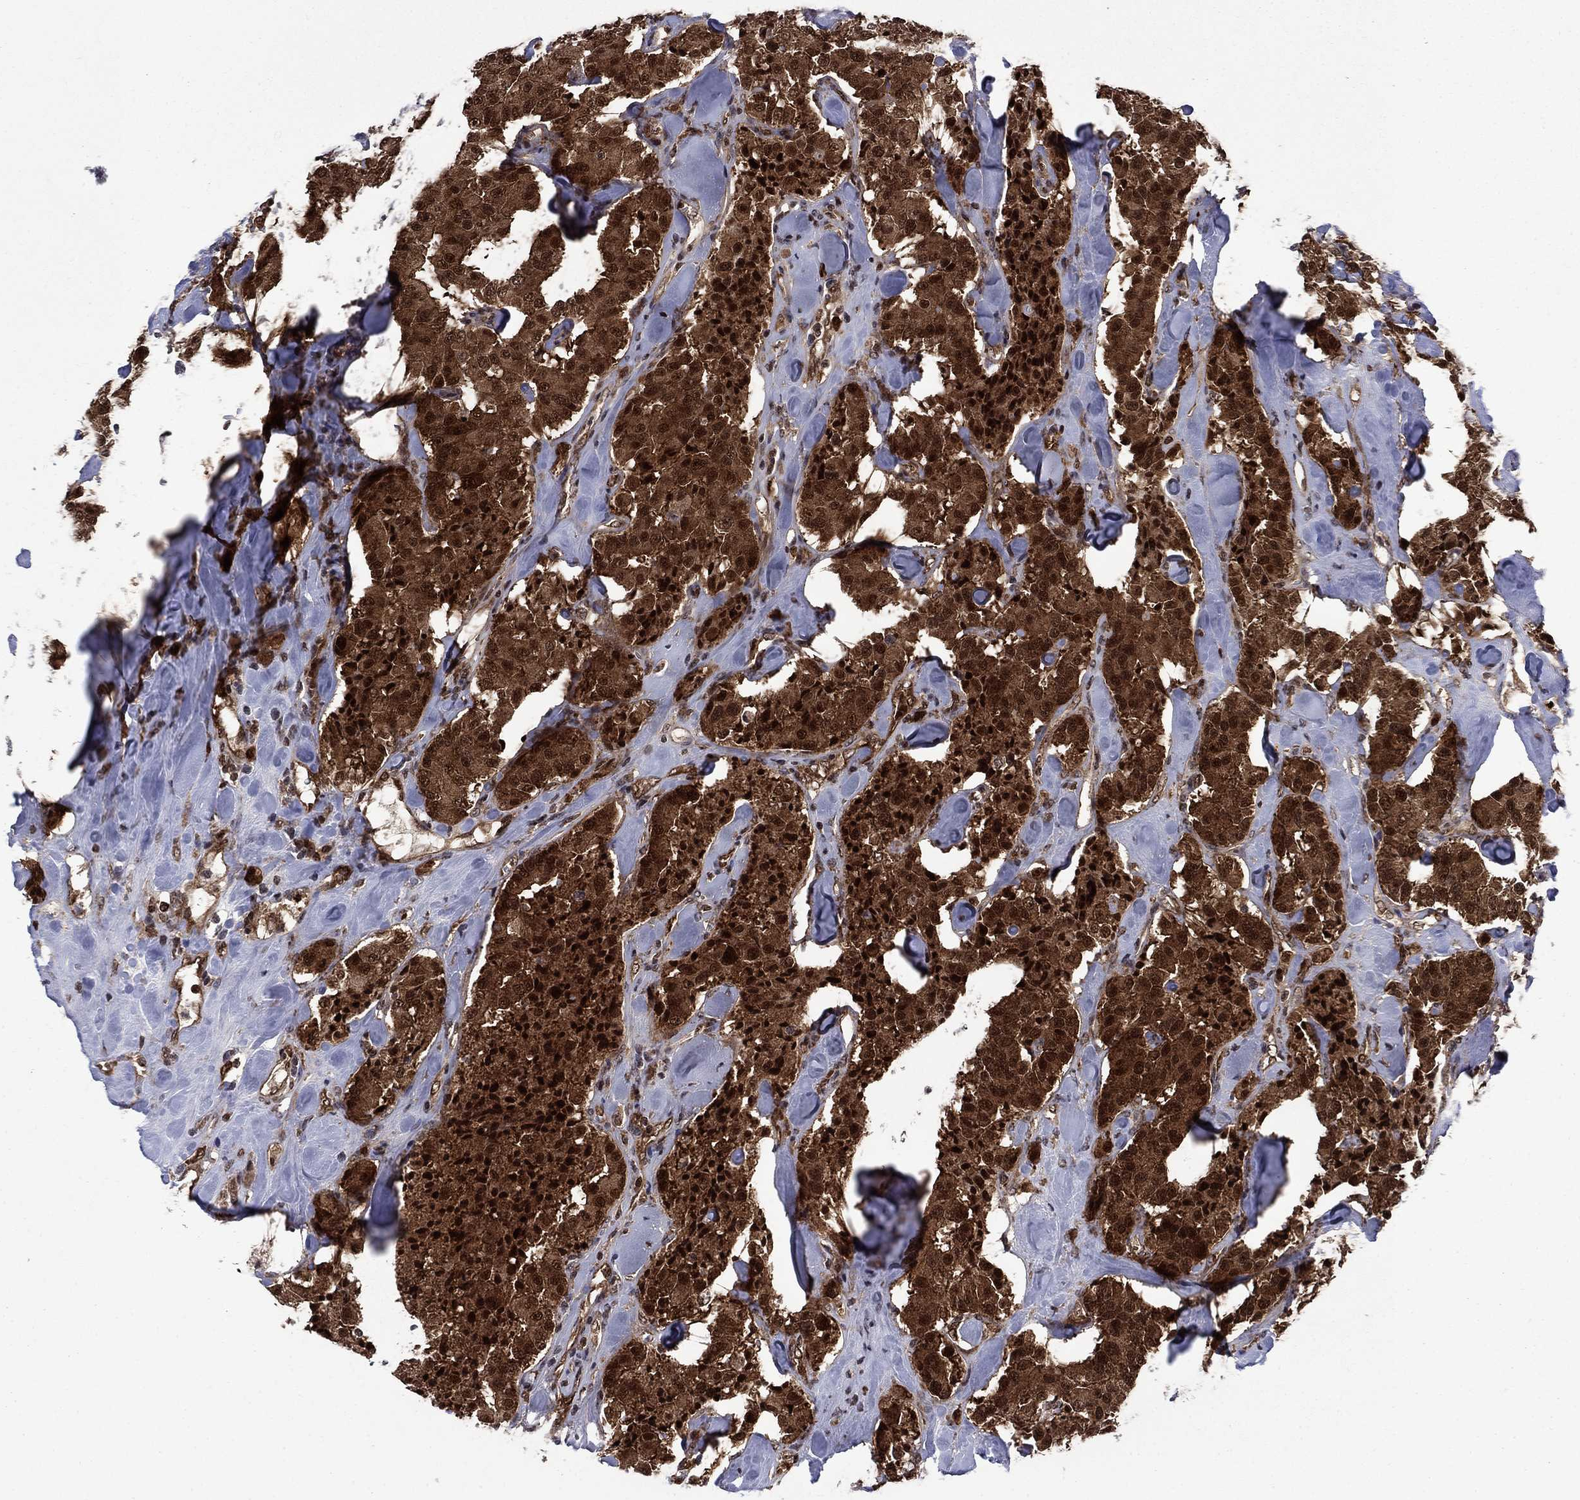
{"staining": {"intensity": "strong", "quantity": ">75%", "location": "cytoplasmic/membranous,nuclear"}, "tissue": "carcinoid", "cell_type": "Tumor cells", "image_type": "cancer", "snomed": [{"axis": "morphology", "description": "Carcinoid, malignant, NOS"}, {"axis": "topography", "description": "Pancreas"}], "caption": "A high-resolution histopathology image shows IHC staining of carcinoid, which displays strong cytoplasmic/membranous and nuclear expression in about >75% of tumor cells. The protein of interest is stained brown, and the nuclei are stained in blue (DAB IHC with brightfield microscopy, high magnification).", "gene": "DNAJA1", "patient": {"sex": "male", "age": 41}}